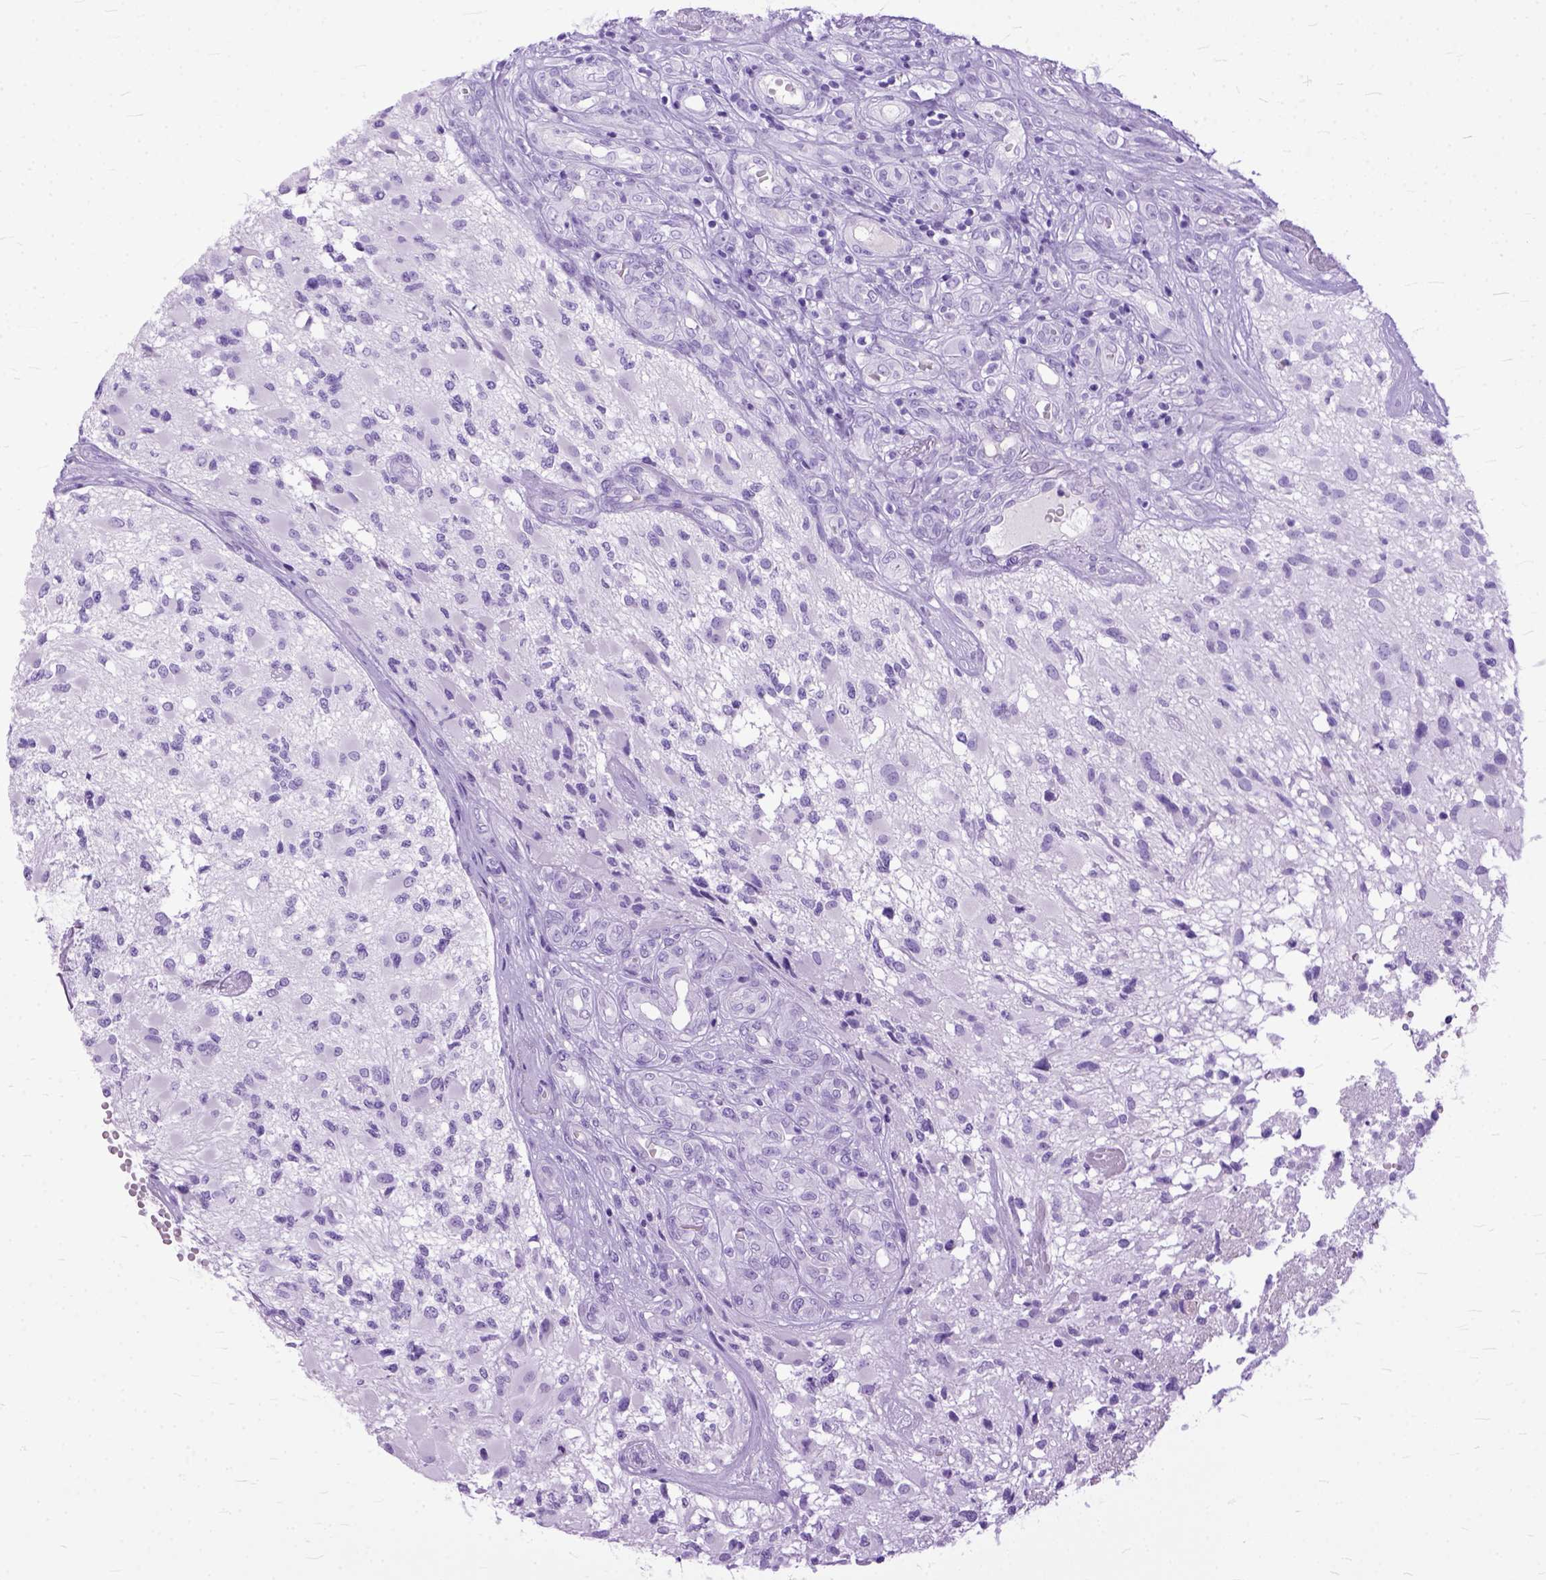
{"staining": {"intensity": "negative", "quantity": "none", "location": "none"}, "tissue": "glioma", "cell_type": "Tumor cells", "image_type": "cancer", "snomed": [{"axis": "morphology", "description": "Glioma, malignant, High grade"}, {"axis": "topography", "description": "Brain"}], "caption": "Immunohistochemistry (IHC) photomicrograph of neoplastic tissue: human glioma stained with DAB (3,3'-diaminobenzidine) demonstrates no significant protein positivity in tumor cells.", "gene": "GNGT1", "patient": {"sex": "female", "age": 63}}